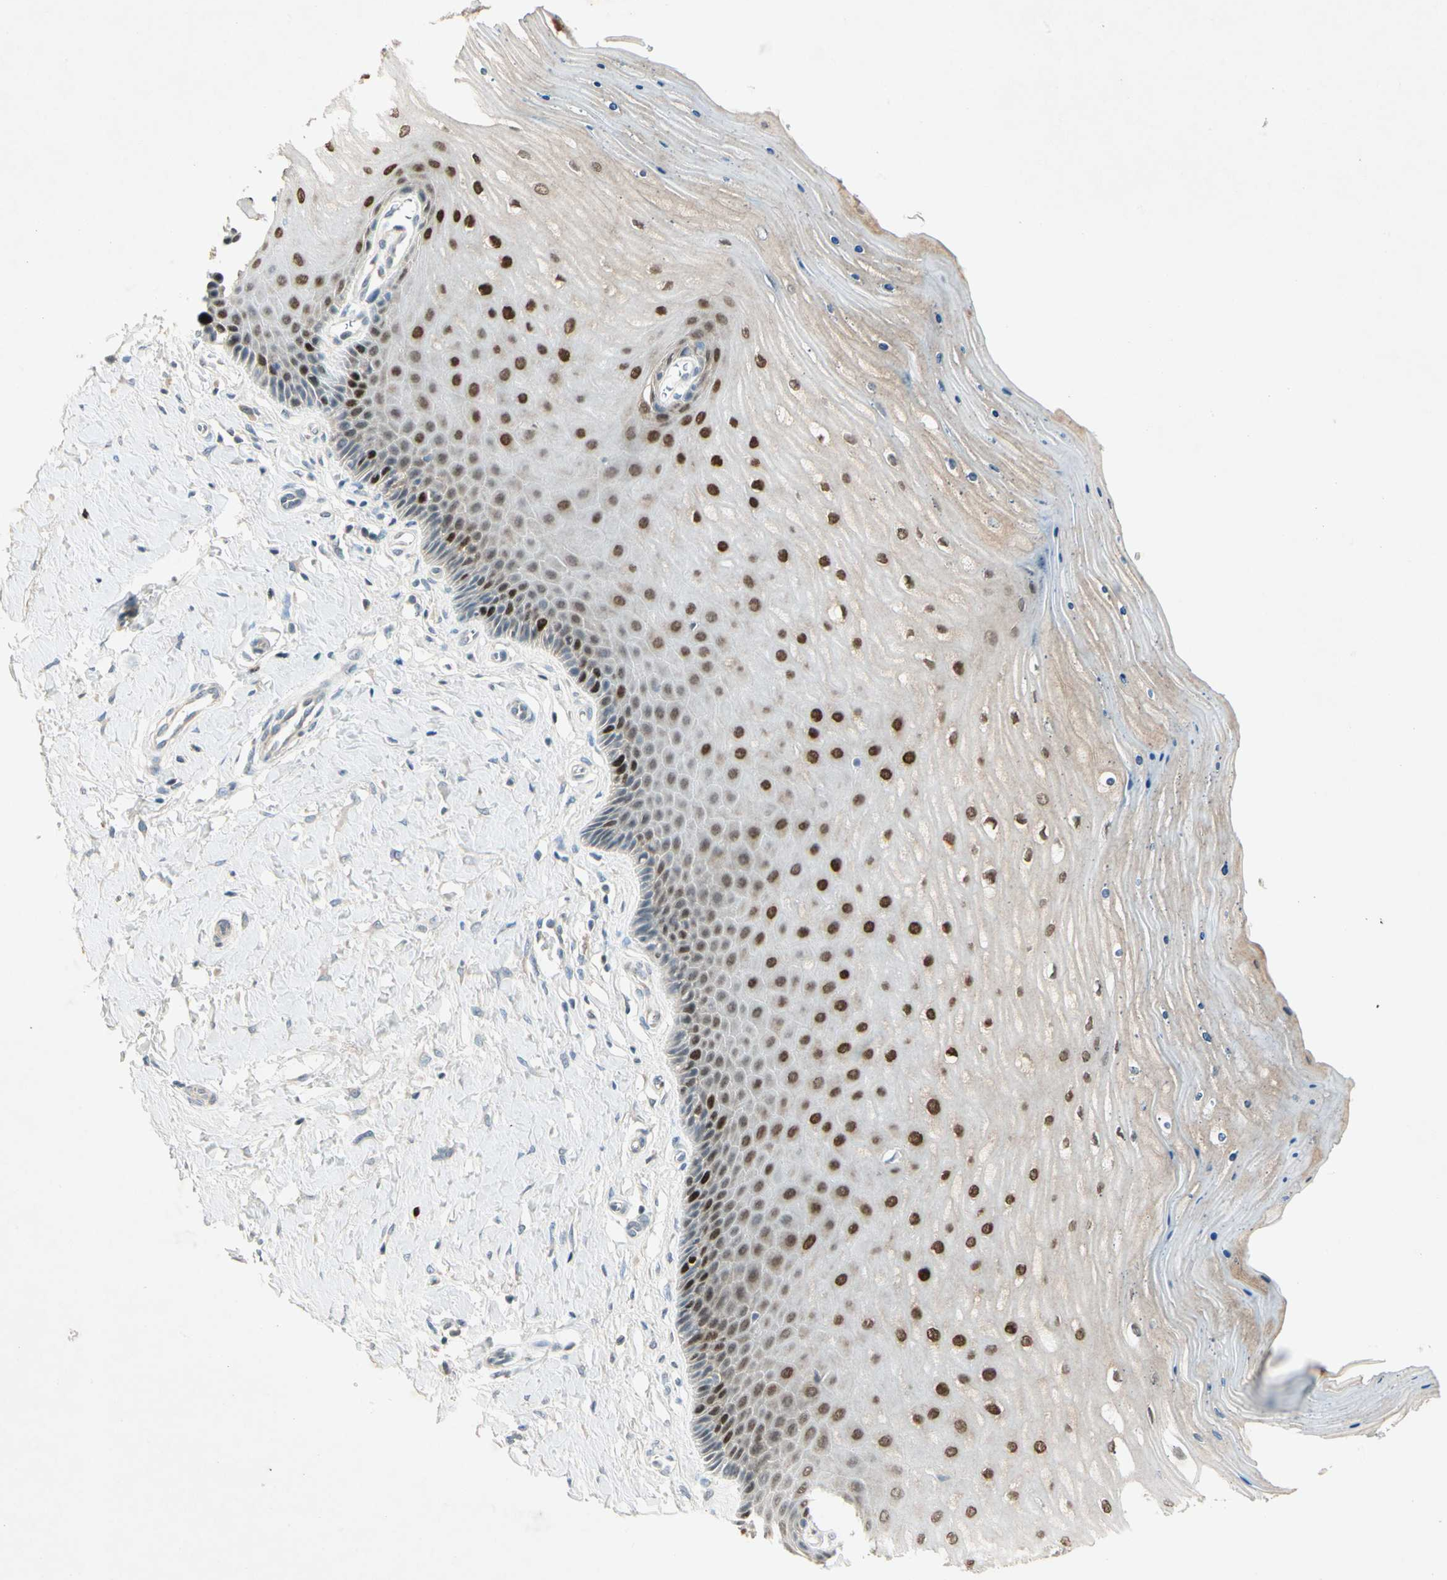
{"staining": {"intensity": "negative", "quantity": "none", "location": "none"}, "tissue": "cervix", "cell_type": "Glandular cells", "image_type": "normal", "snomed": [{"axis": "morphology", "description": "Normal tissue, NOS"}, {"axis": "topography", "description": "Cervix"}], "caption": "An immunohistochemistry (IHC) histopathology image of unremarkable cervix is shown. There is no staining in glandular cells of cervix.", "gene": "PITX1", "patient": {"sex": "female", "age": 55}}